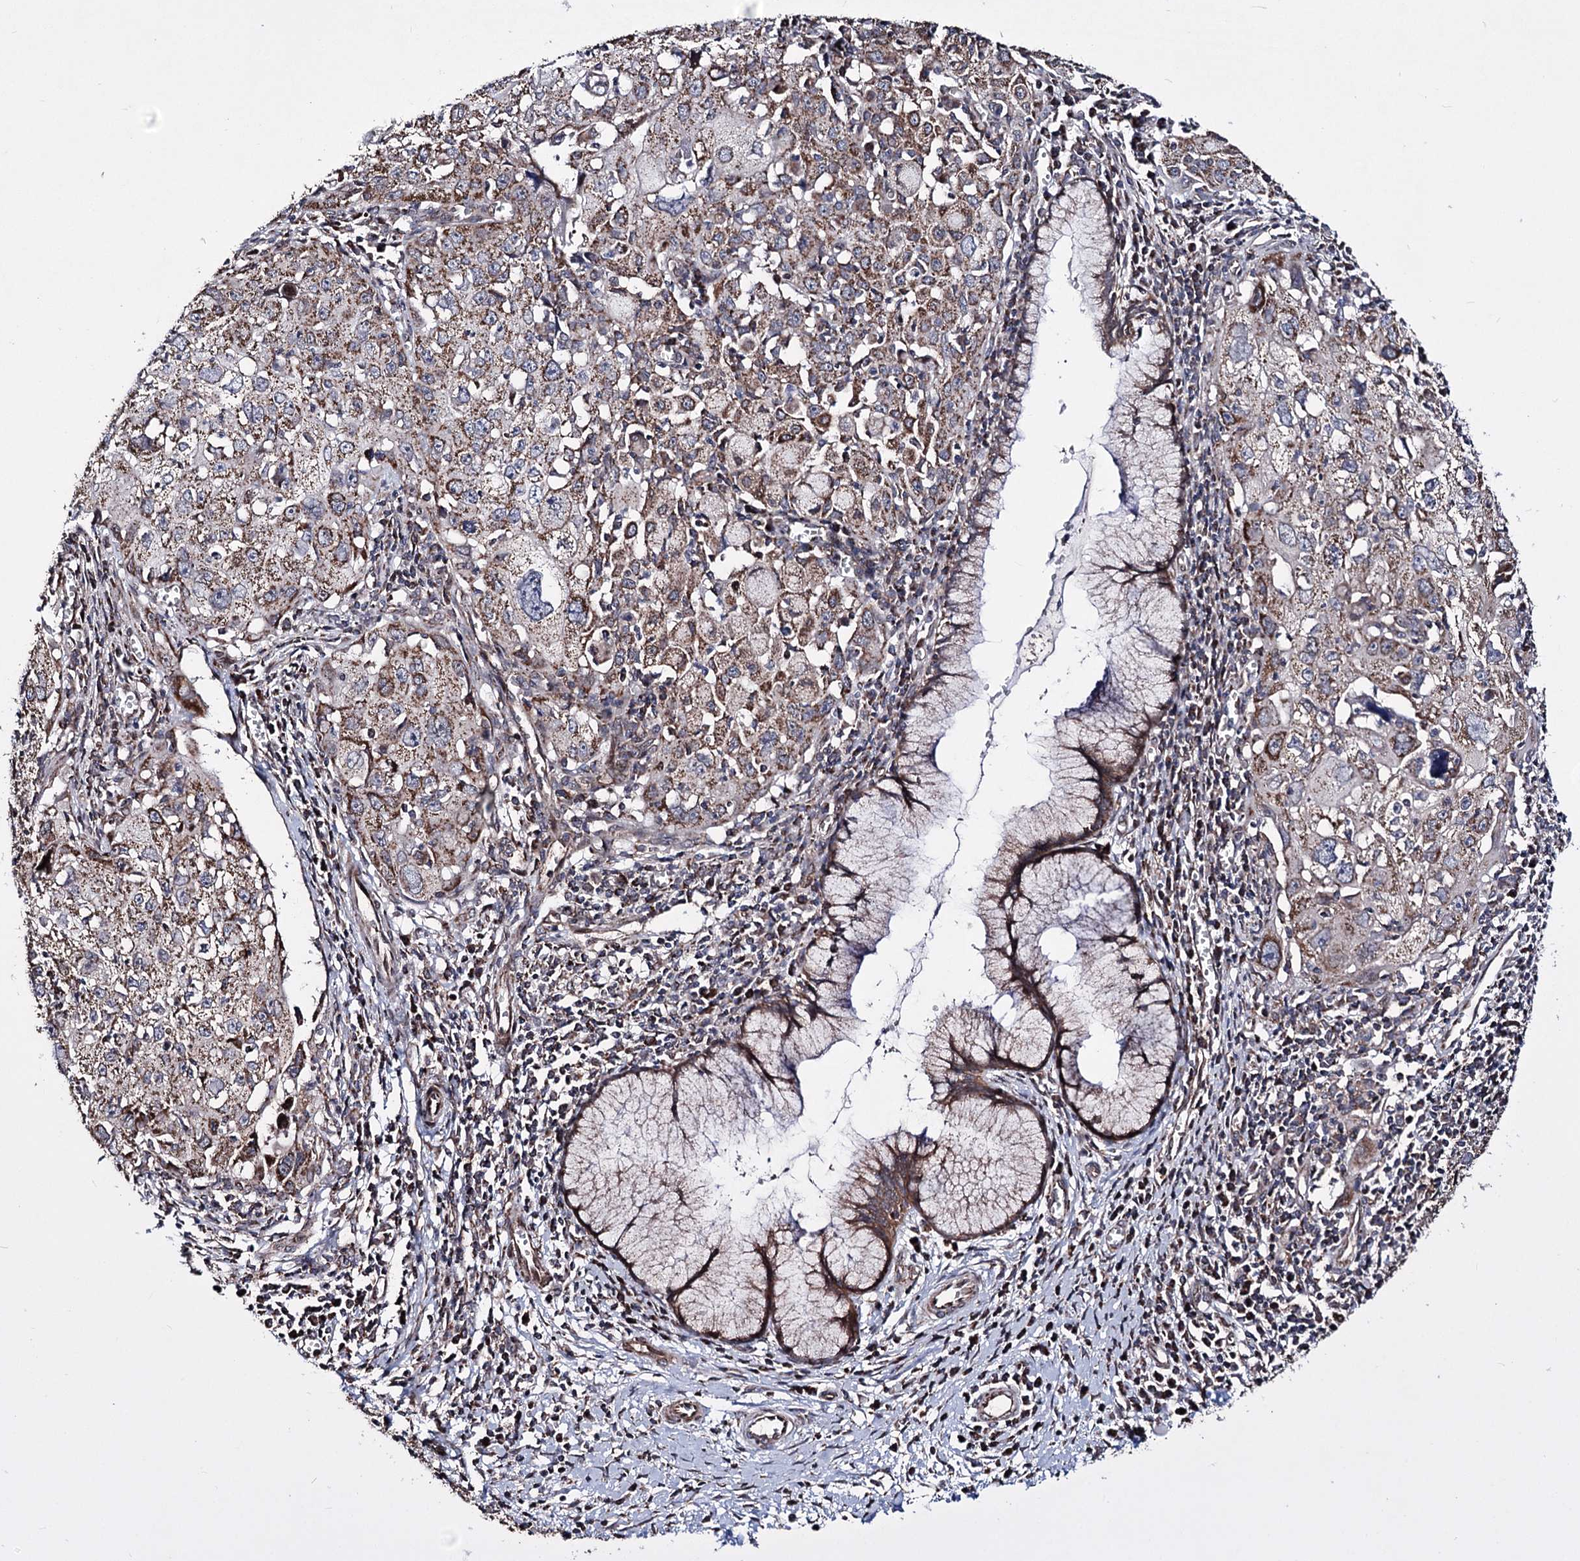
{"staining": {"intensity": "moderate", "quantity": ">75%", "location": "cytoplasmic/membranous"}, "tissue": "cervical cancer", "cell_type": "Tumor cells", "image_type": "cancer", "snomed": [{"axis": "morphology", "description": "Squamous cell carcinoma, NOS"}, {"axis": "topography", "description": "Cervix"}], "caption": "A brown stain shows moderate cytoplasmic/membranous expression of a protein in human squamous cell carcinoma (cervical) tumor cells.", "gene": "CREB3L4", "patient": {"sex": "female", "age": 42}}